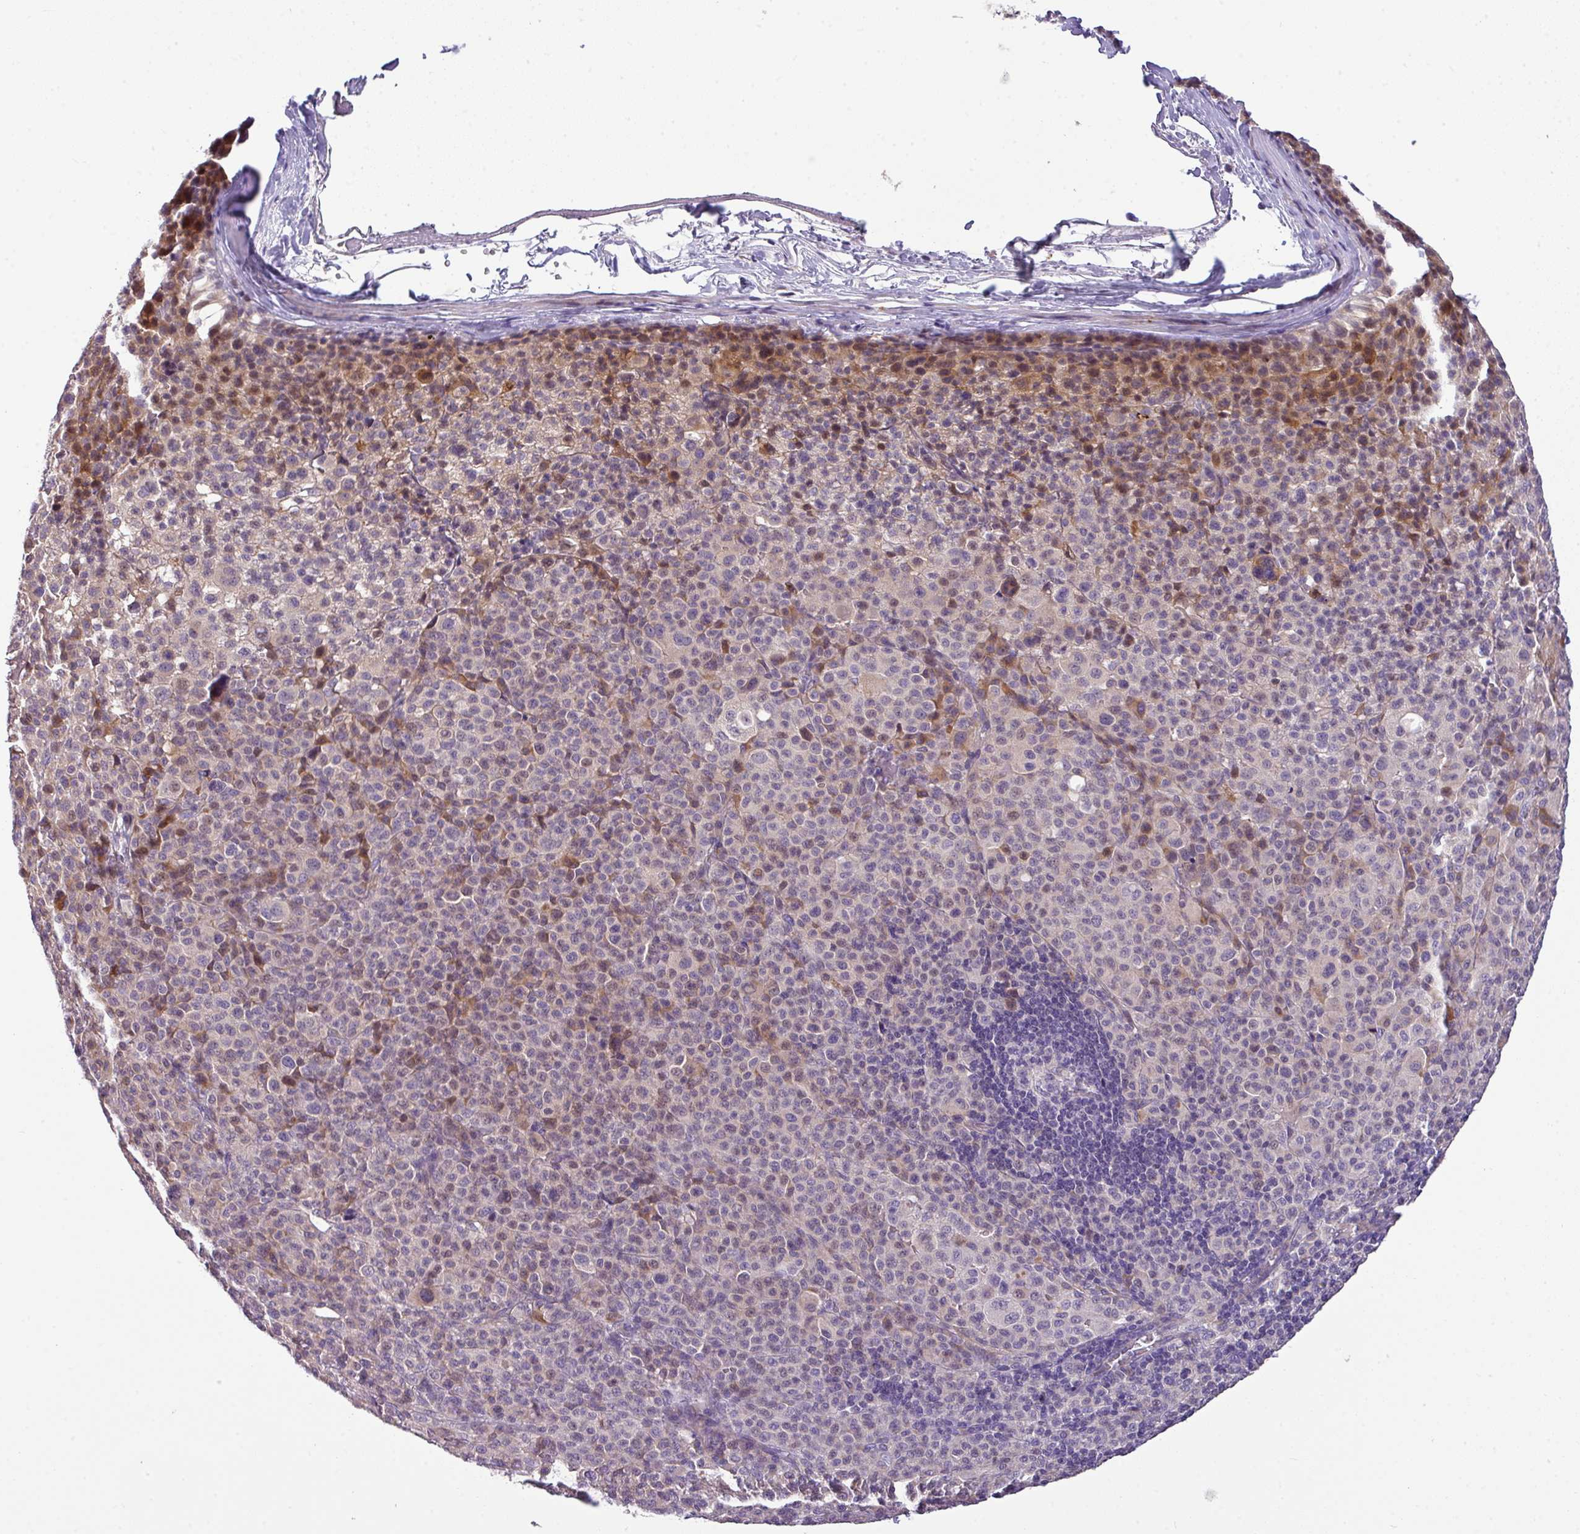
{"staining": {"intensity": "moderate", "quantity": "<25%", "location": "cytoplasmic/membranous,nuclear"}, "tissue": "melanoma", "cell_type": "Tumor cells", "image_type": "cancer", "snomed": [{"axis": "morphology", "description": "Malignant melanoma, Metastatic site"}, {"axis": "topography", "description": "Skin"}], "caption": "About <25% of tumor cells in human malignant melanoma (metastatic site) demonstrate moderate cytoplasmic/membranous and nuclear protein expression as visualized by brown immunohistochemical staining.", "gene": "PIK3R5", "patient": {"sex": "female", "age": 74}}